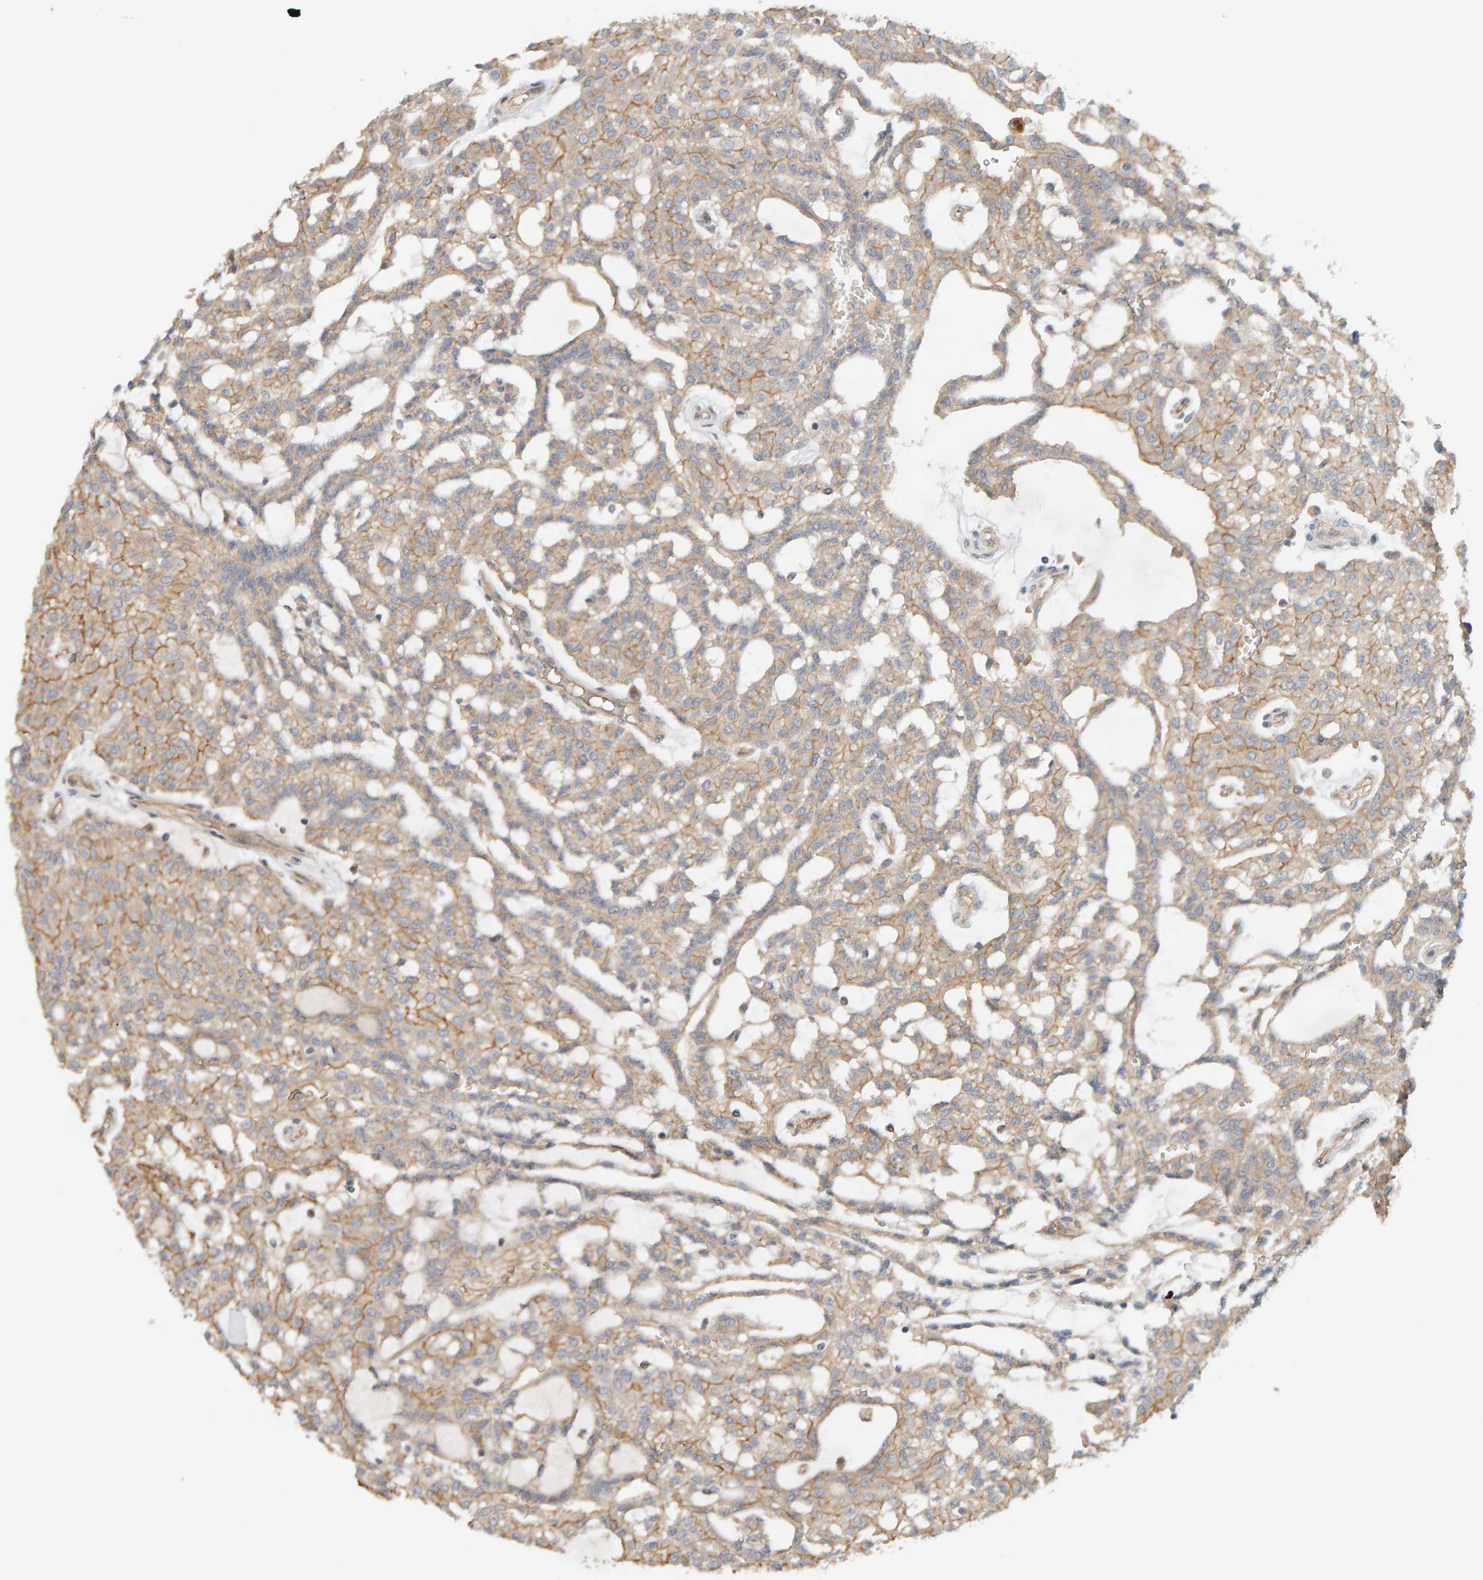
{"staining": {"intensity": "weak", "quantity": "25%-75%", "location": "cytoplasmic/membranous"}, "tissue": "renal cancer", "cell_type": "Tumor cells", "image_type": "cancer", "snomed": [{"axis": "morphology", "description": "Adenocarcinoma, NOS"}, {"axis": "topography", "description": "Kidney"}], "caption": "Protein analysis of renal adenocarcinoma tissue reveals weak cytoplasmic/membranous expression in about 25%-75% of tumor cells.", "gene": "PPP1R16A", "patient": {"sex": "male", "age": 63}}